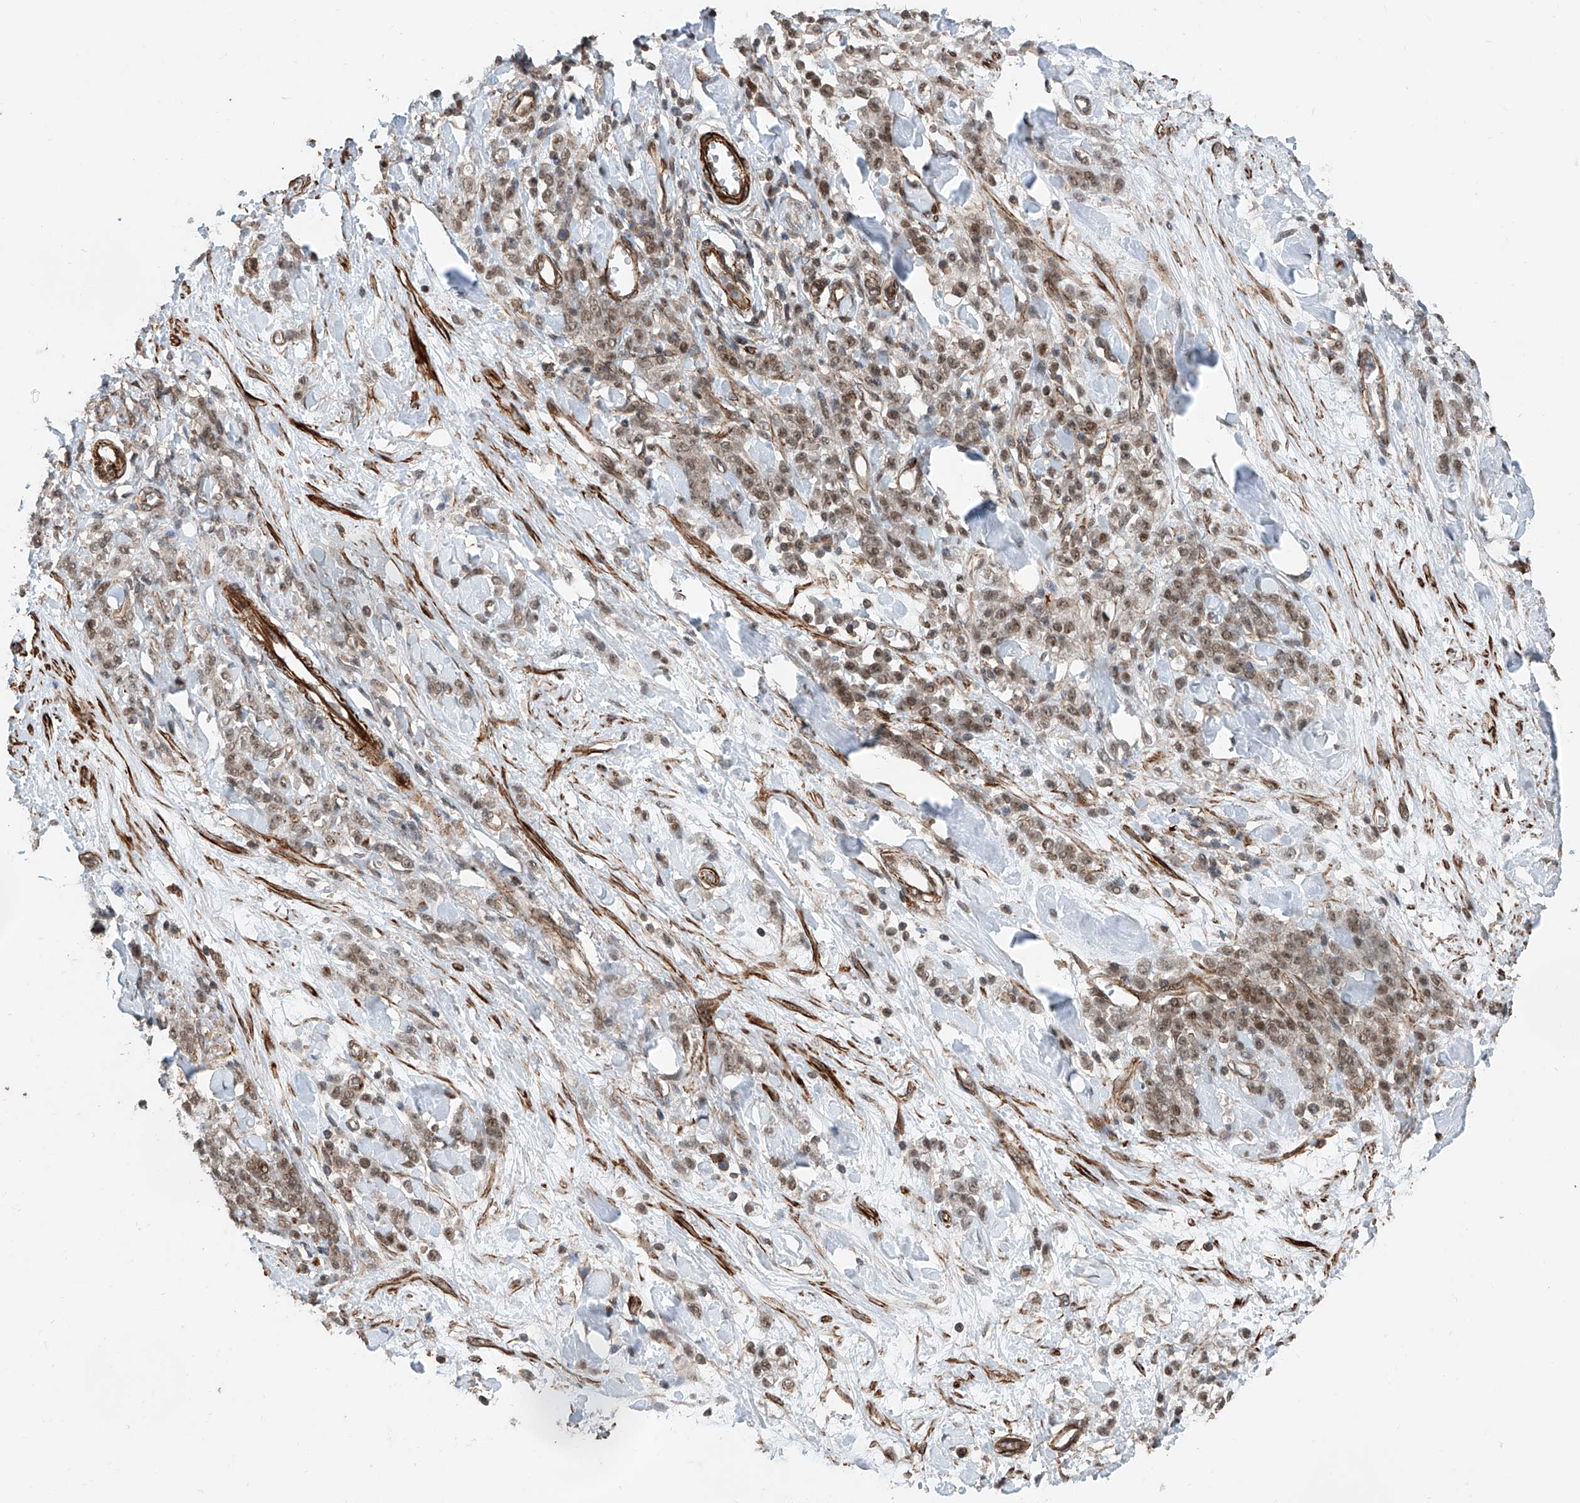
{"staining": {"intensity": "weak", "quantity": ">75%", "location": "nuclear"}, "tissue": "stomach cancer", "cell_type": "Tumor cells", "image_type": "cancer", "snomed": [{"axis": "morphology", "description": "Normal tissue, NOS"}, {"axis": "morphology", "description": "Adenocarcinoma, NOS"}, {"axis": "topography", "description": "Stomach"}], "caption": "Protein staining demonstrates weak nuclear positivity in approximately >75% of tumor cells in adenocarcinoma (stomach).", "gene": "SDE2", "patient": {"sex": "male", "age": 82}}